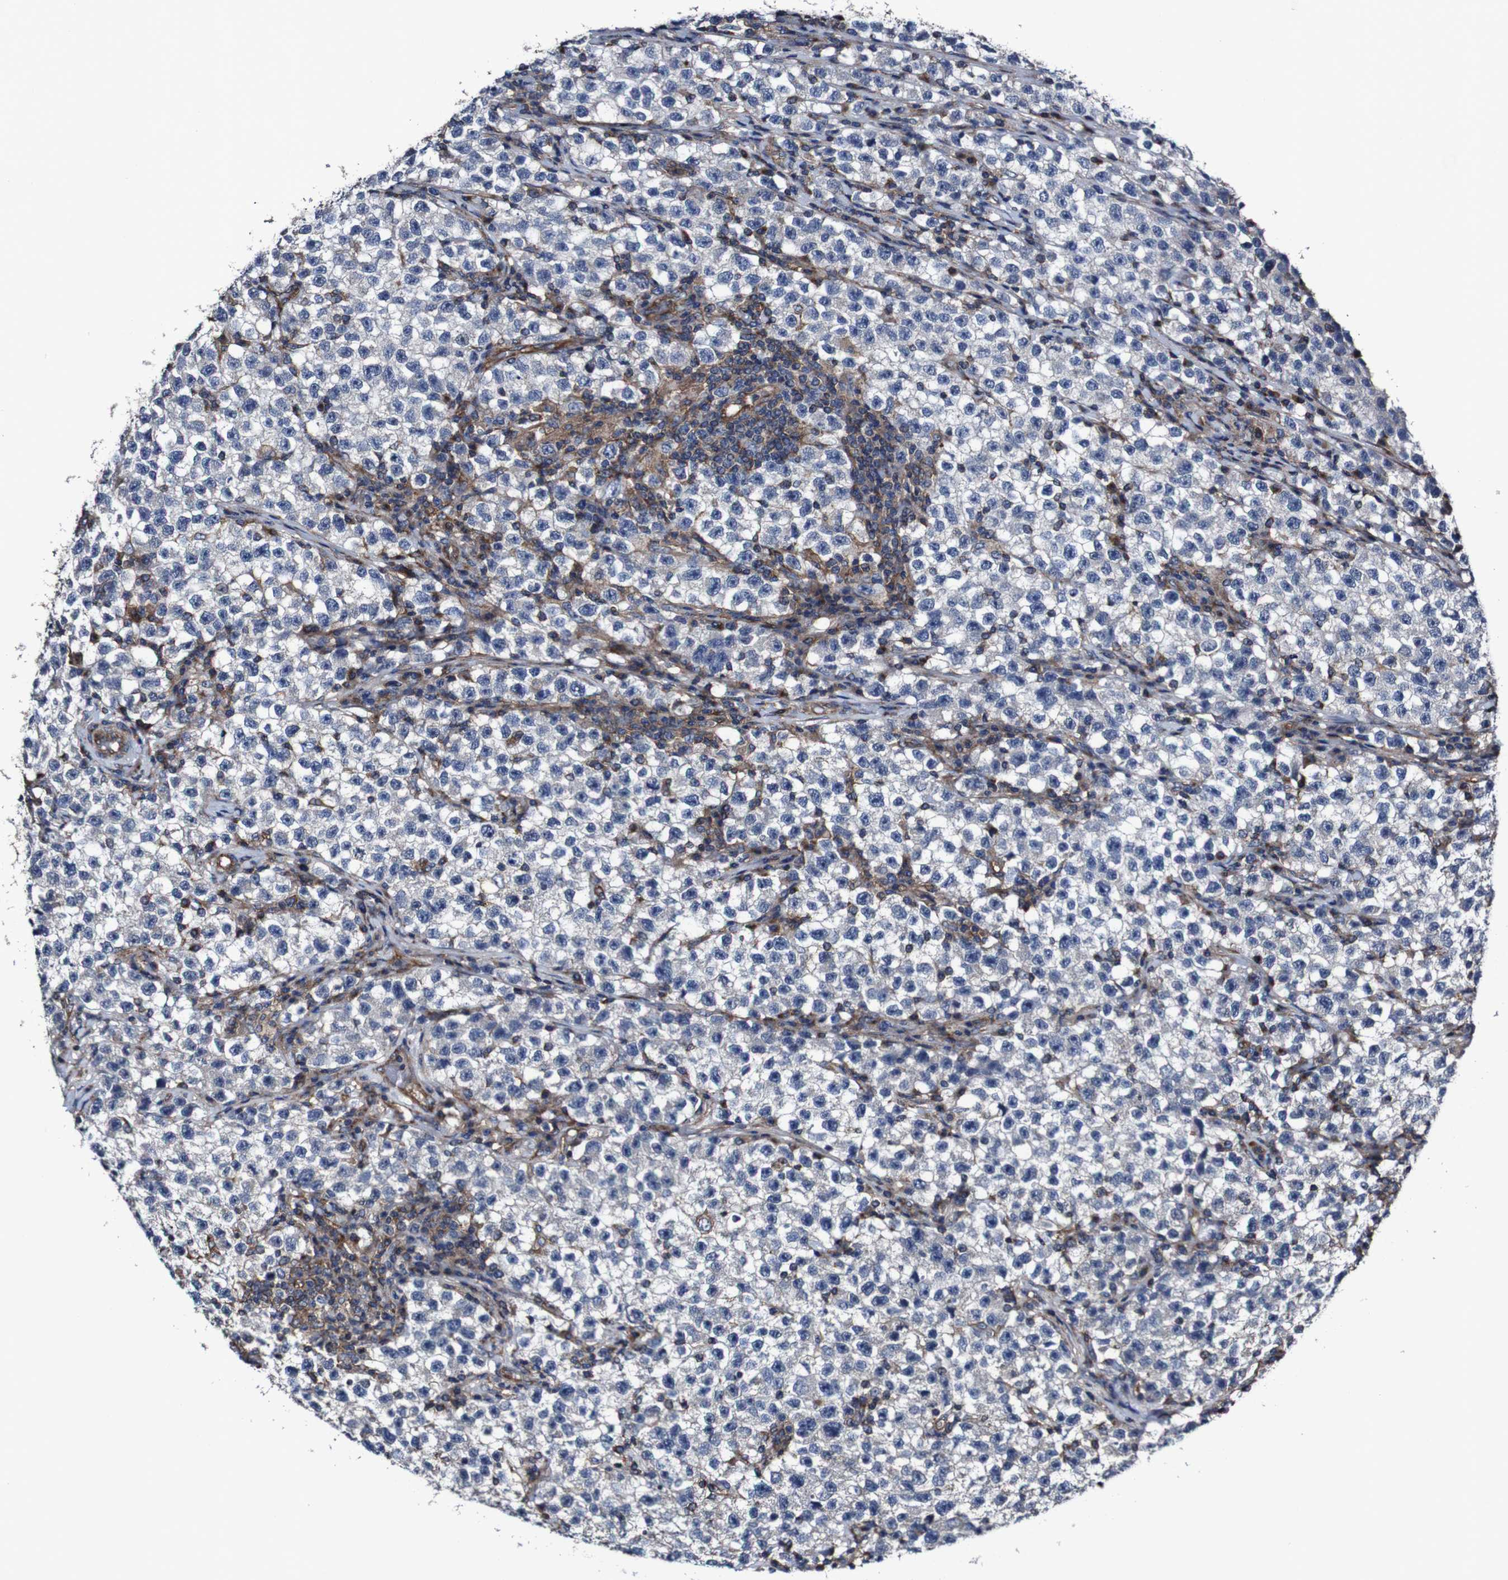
{"staining": {"intensity": "negative", "quantity": "none", "location": "none"}, "tissue": "testis cancer", "cell_type": "Tumor cells", "image_type": "cancer", "snomed": [{"axis": "morphology", "description": "Seminoma, NOS"}, {"axis": "topography", "description": "Testis"}], "caption": "This is an immunohistochemistry (IHC) image of human testis seminoma. There is no staining in tumor cells.", "gene": "CSF1R", "patient": {"sex": "male", "age": 22}}